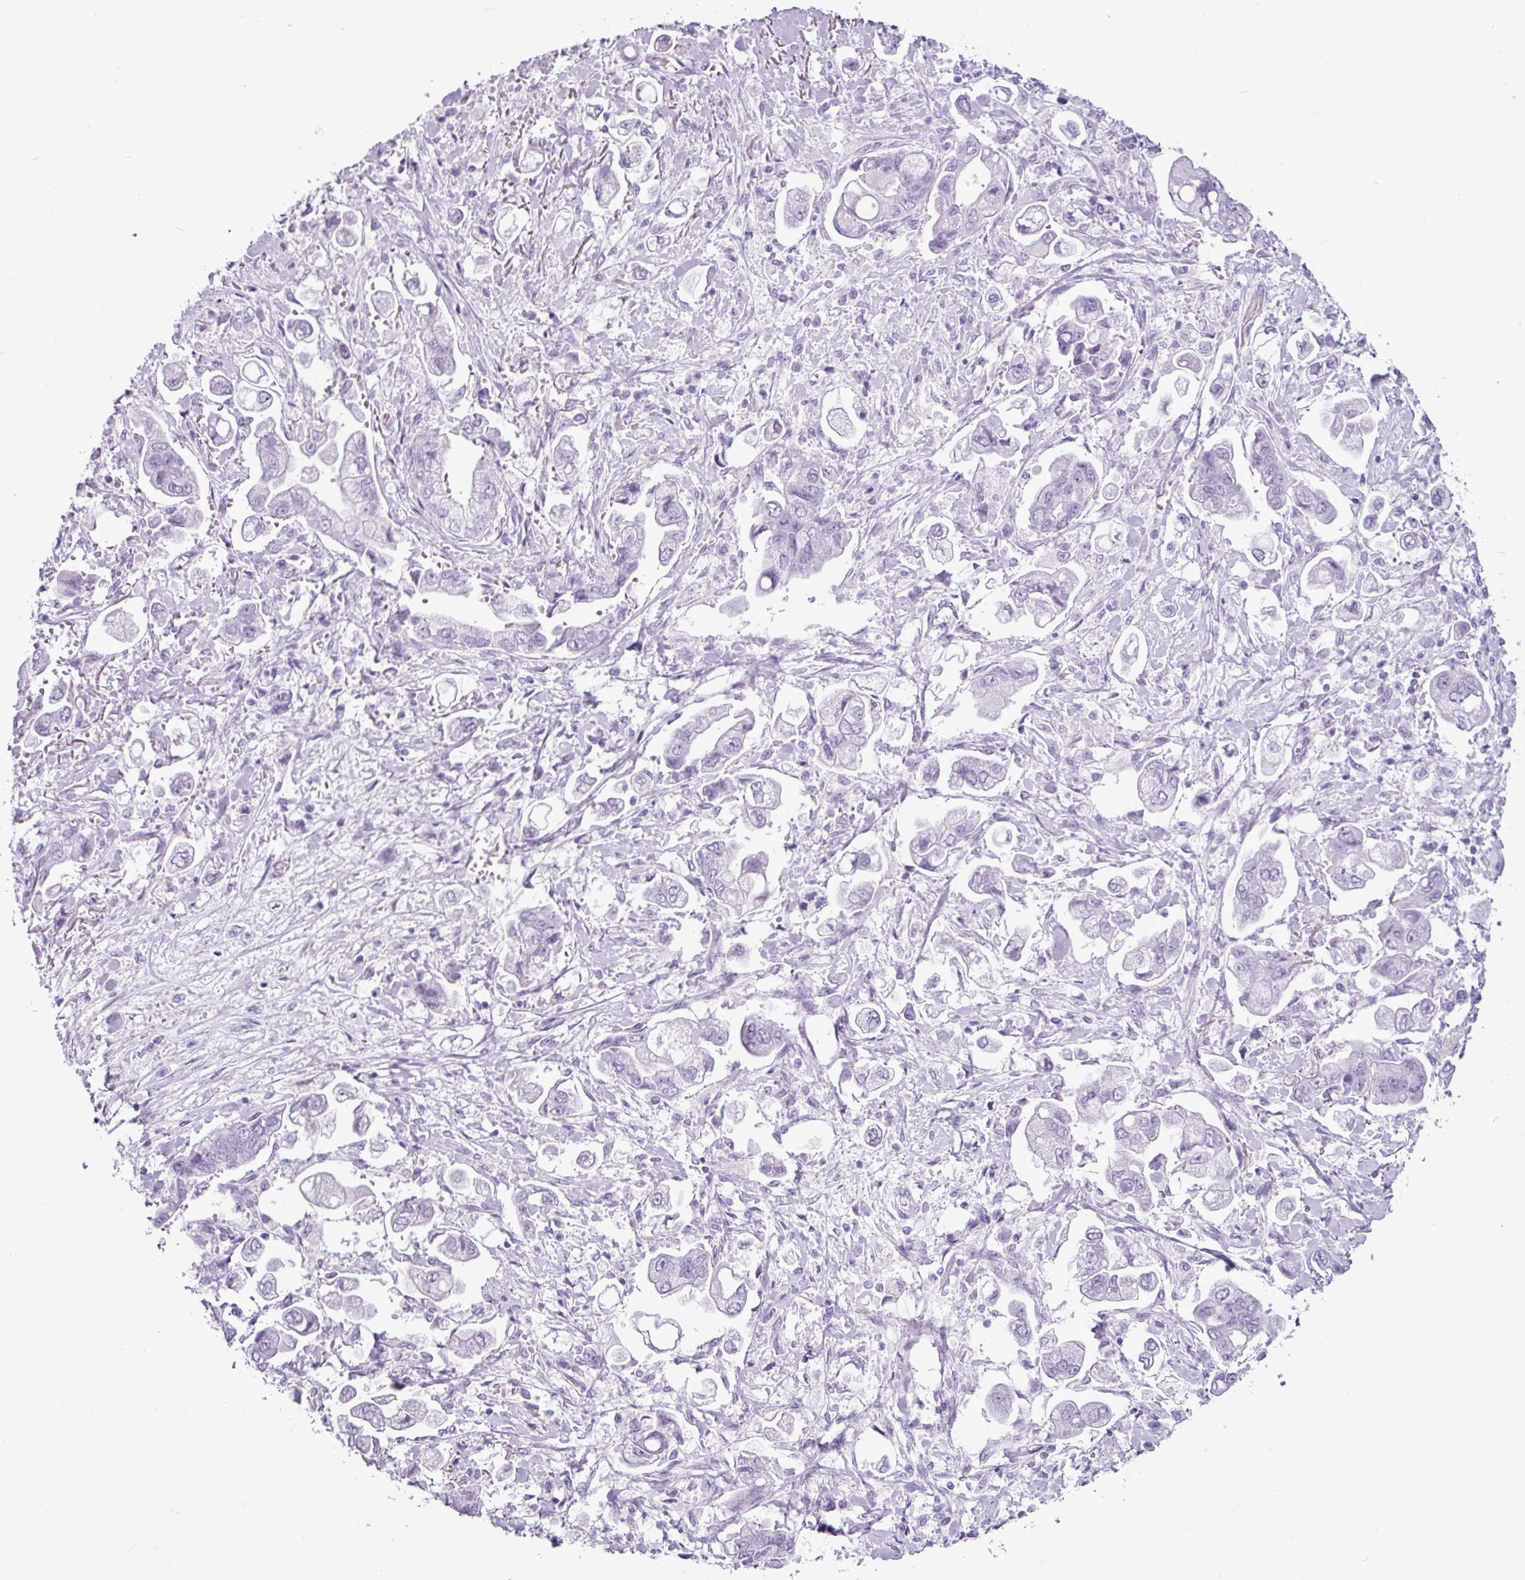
{"staining": {"intensity": "negative", "quantity": "none", "location": "none"}, "tissue": "stomach cancer", "cell_type": "Tumor cells", "image_type": "cancer", "snomed": [{"axis": "morphology", "description": "Adenocarcinoma, NOS"}, {"axis": "topography", "description": "Stomach"}], "caption": "Immunohistochemical staining of human stomach cancer reveals no significant expression in tumor cells.", "gene": "AMY1B", "patient": {"sex": "male", "age": 62}}